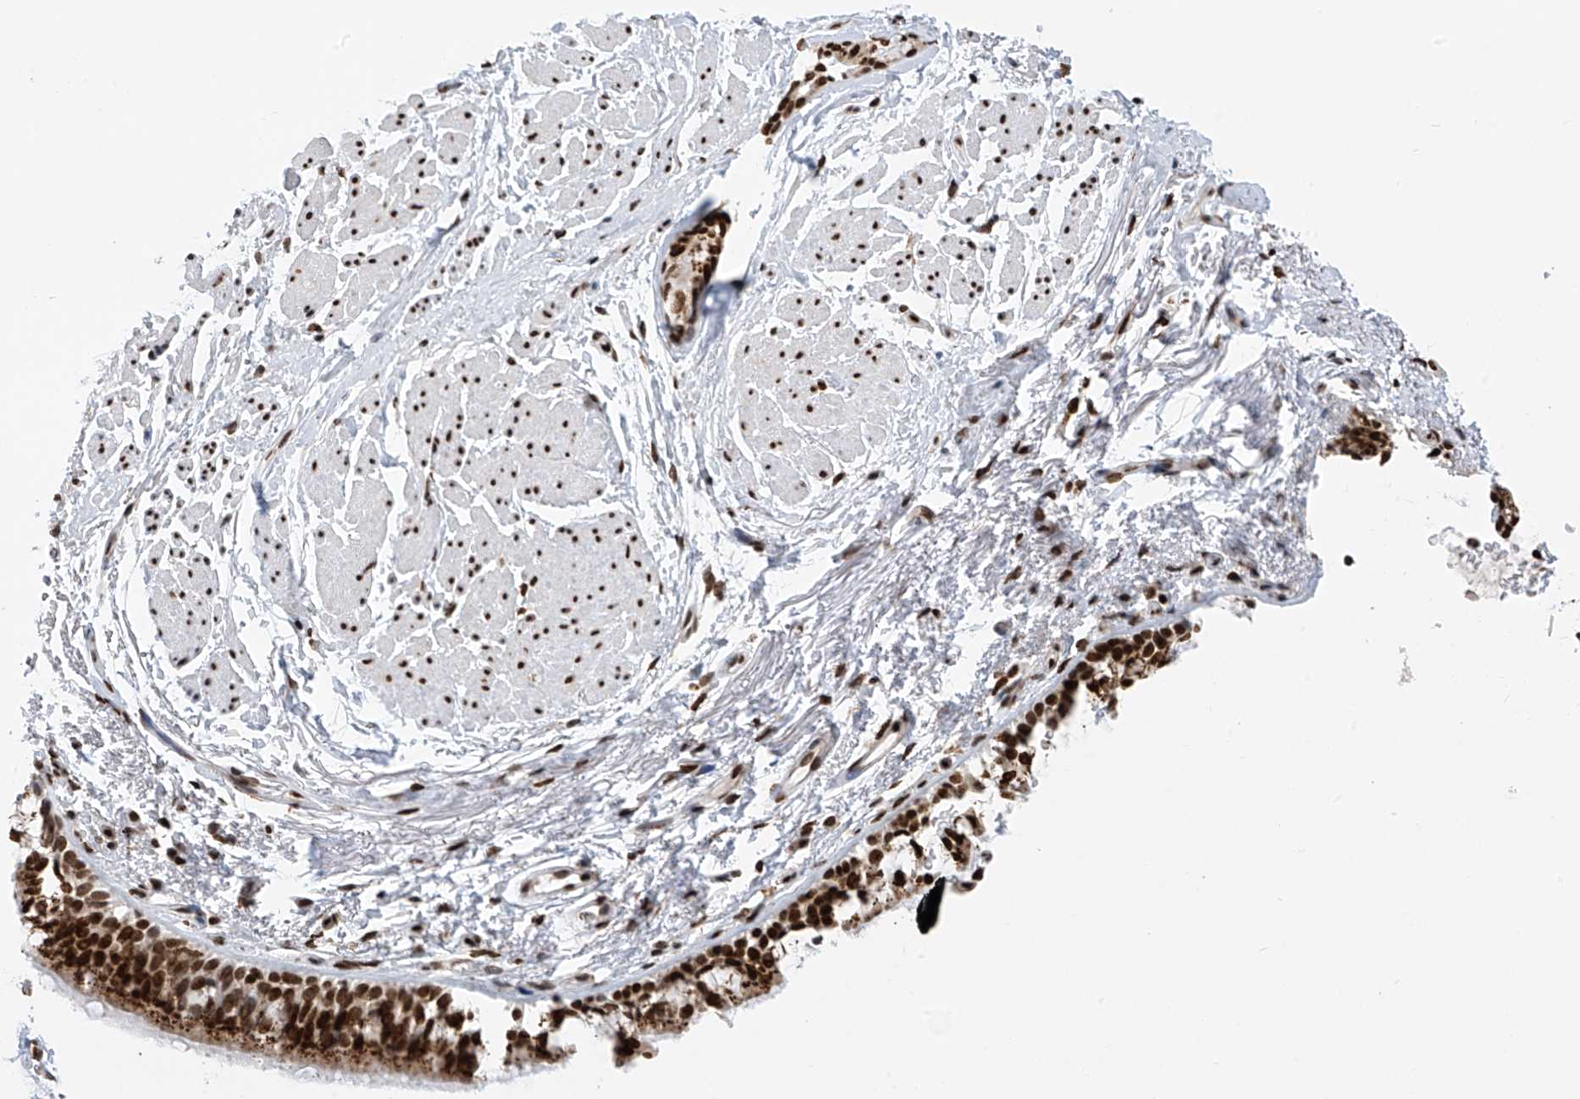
{"staining": {"intensity": "strong", "quantity": ">75%", "location": "cytoplasmic/membranous,nuclear"}, "tissue": "bronchus", "cell_type": "Respiratory epithelial cells", "image_type": "normal", "snomed": [{"axis": "morphology", "description": "Normal tissue, NOS"}, {"axis": "topography", "description": "Cartilage tissue"}, {"axis": "topography", "description": "Bronchus"}], "caption": "Immunohistochemical staining of benign bronchus demonstrates >75% levels of strong cytoplasmic/membranous,nuclear protein staining in about >75% of respiratory epithelial cells.", "gene": "APLF", "patient": {"sex": "female", "age": 73}}